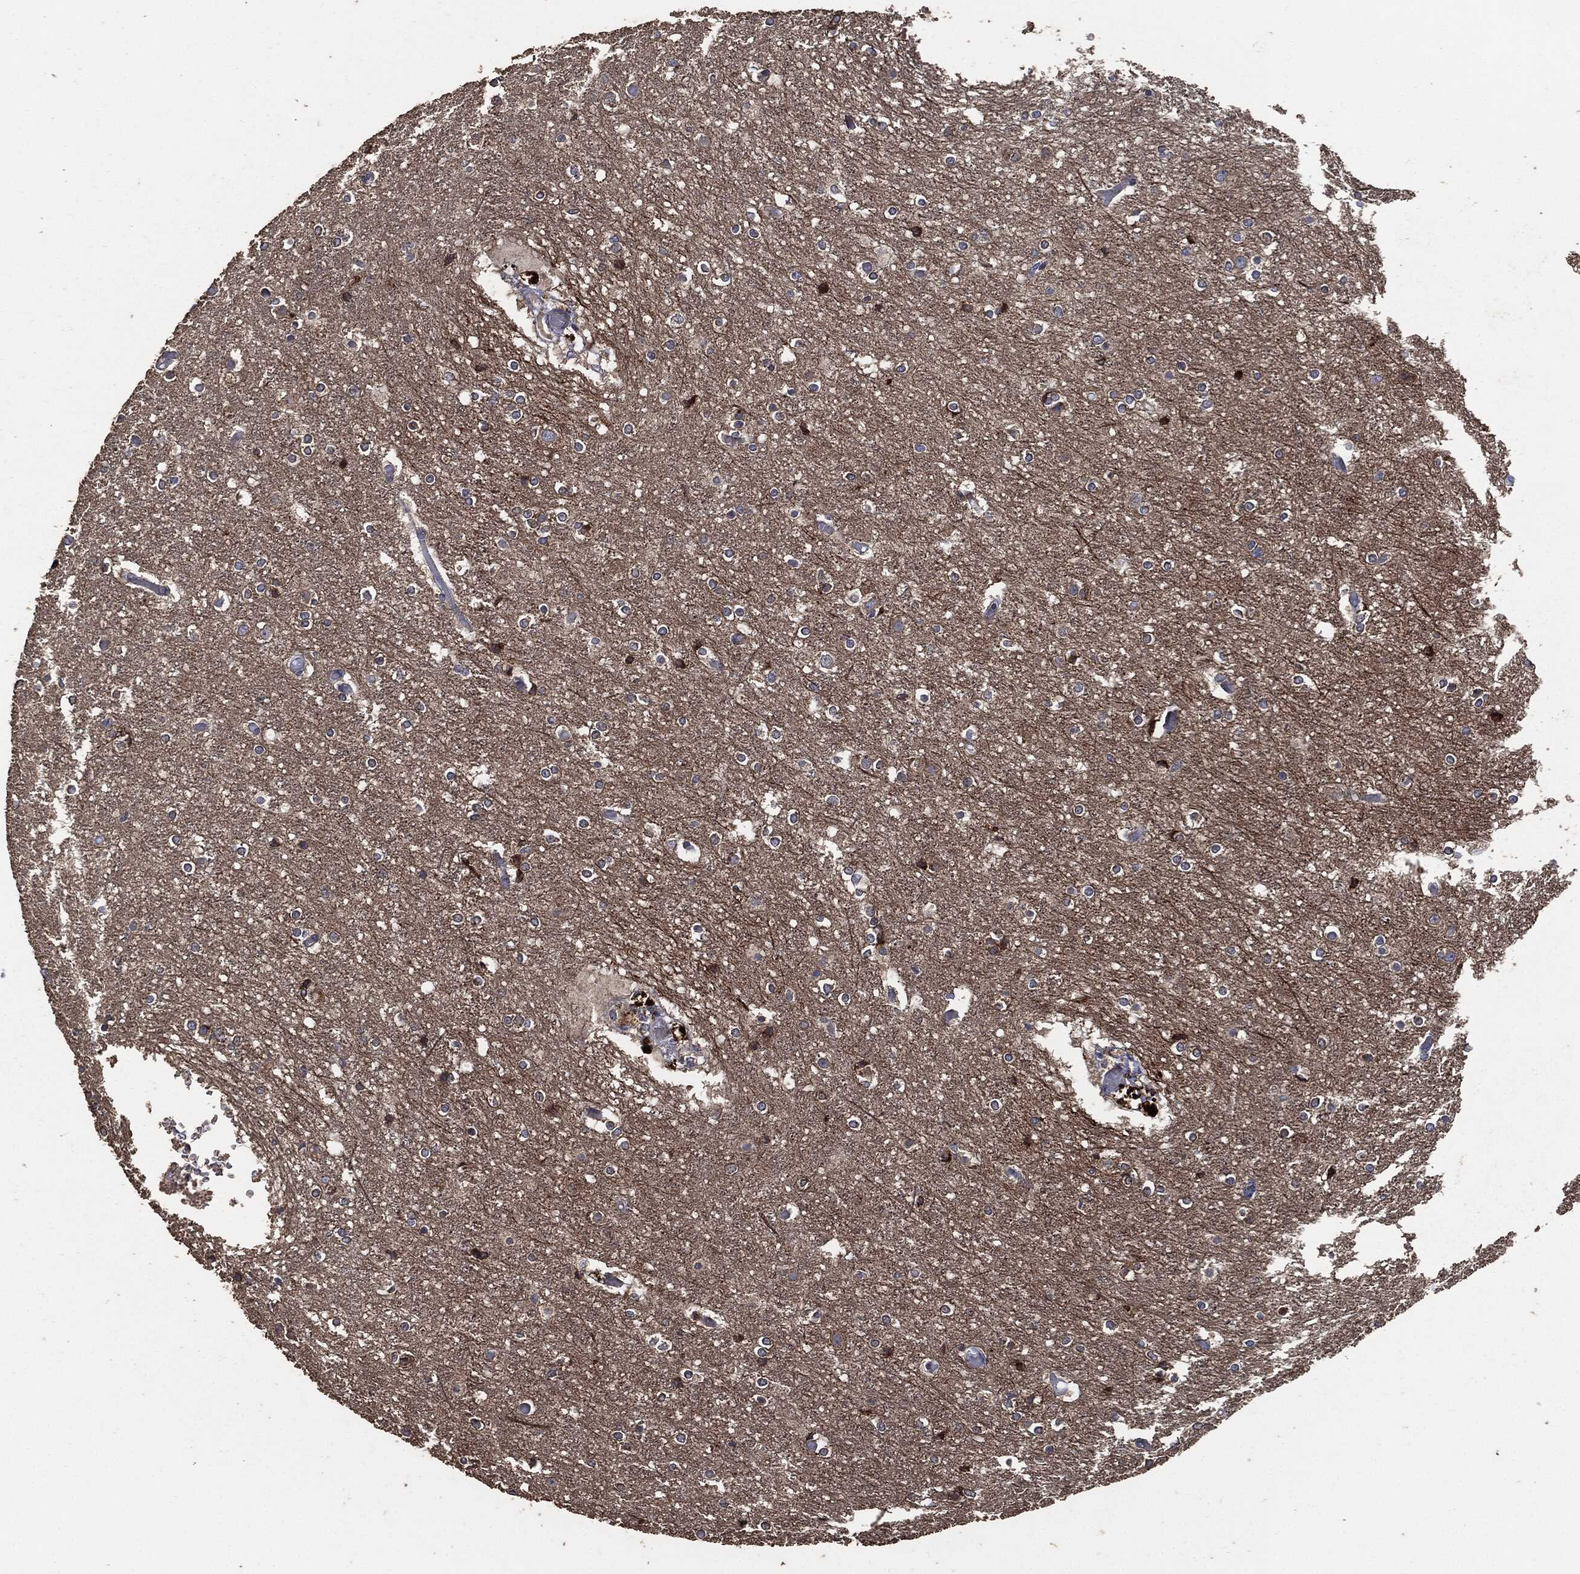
{"staining": {"intensity": "negative", "quantity": "none", "location": "none"}, "tissue": "cerebral cortex", "cell_type": "Endothelial cells", "image_type": "normal", "snomed": [{"axis": "morphology", "description": "Normal tissue, NOS"}, {"axis": "topography", "description": "Cerebral cortex"}], "caption": "IHC histopathology image of normal cerebral cortex: cerebral cortex stained with DAB displays no significant protein staining in endothelial cells.", "gene": "STK3", "patient": {"sex": "female", "age": 52}}